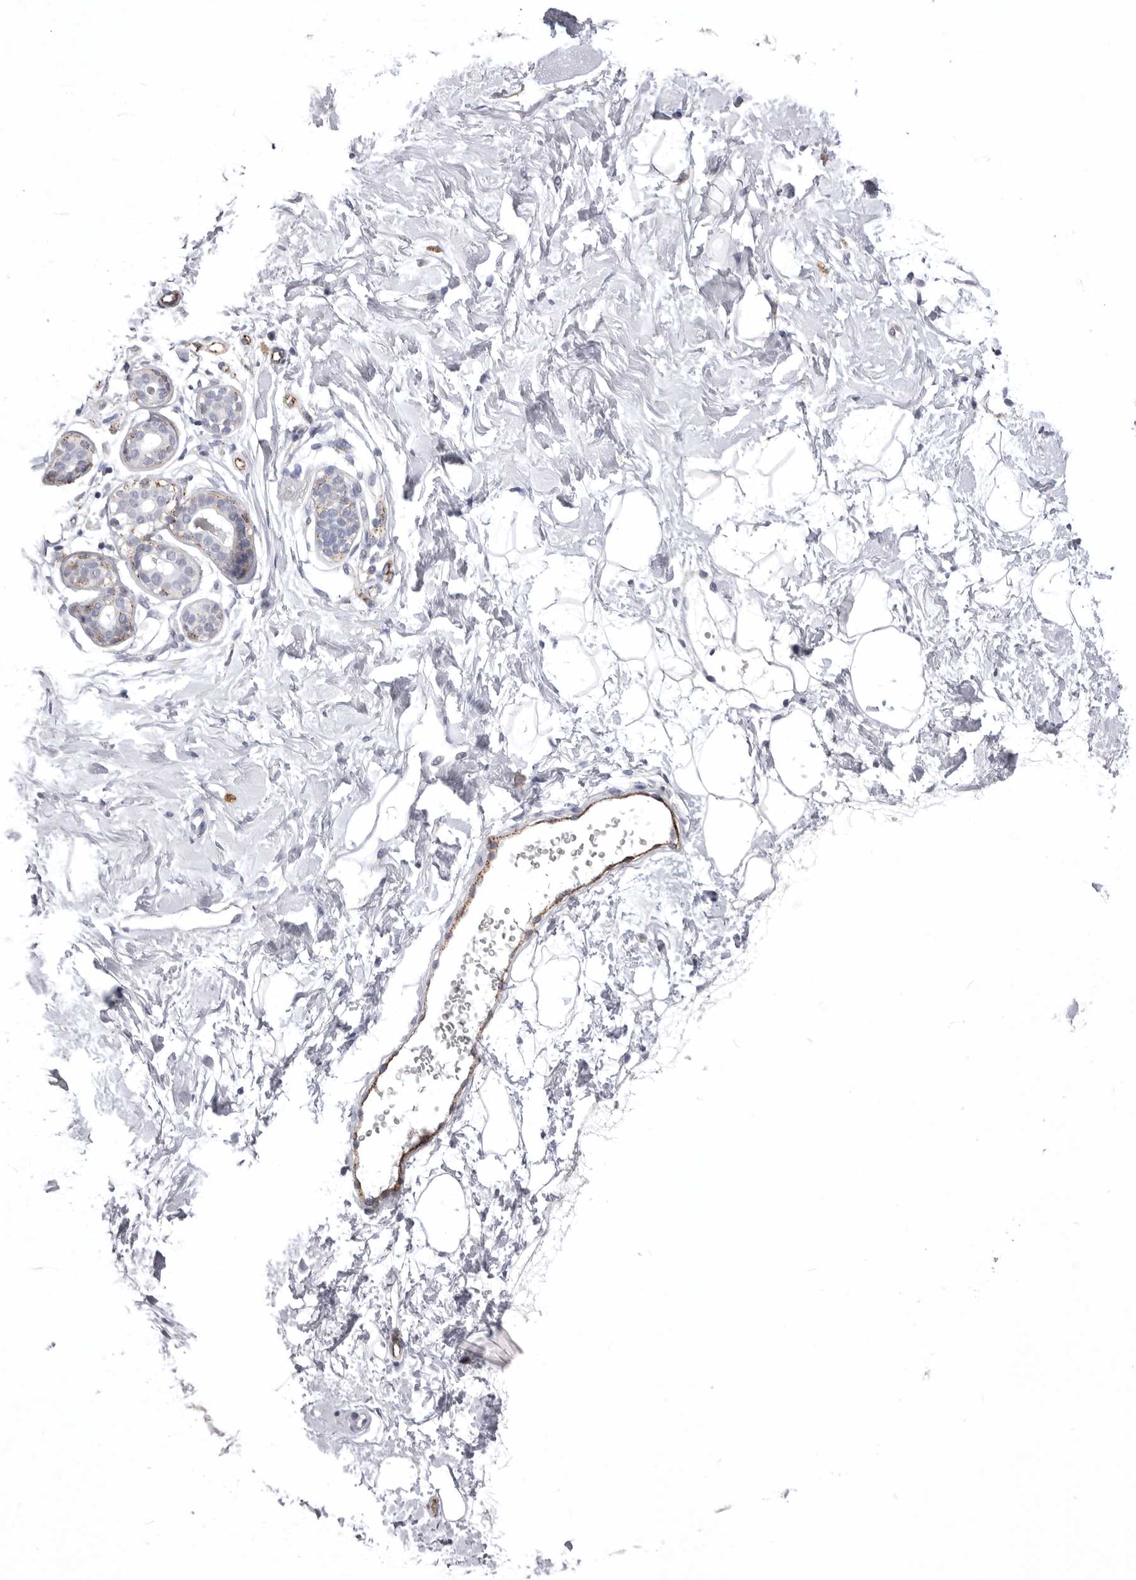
{"staining": {"intensity": "negative", "quantity": "none", "location": "none"}, "tissue": "breast", "cell_type": "Adipocytes", "image_type": "normal", "snomed": [{"axis": "morphology", "description": "Normal tissue, NOS"}, {"axis": "topography", "description": "Breast"}], "caption": "Immunohistochemistry (IHC) photomicrograph of benign breast stained for a protein (brown), which displays no staining in adipocytes.", "gene": "PSPN", "patient": {"sex": "female", "age": 23}}